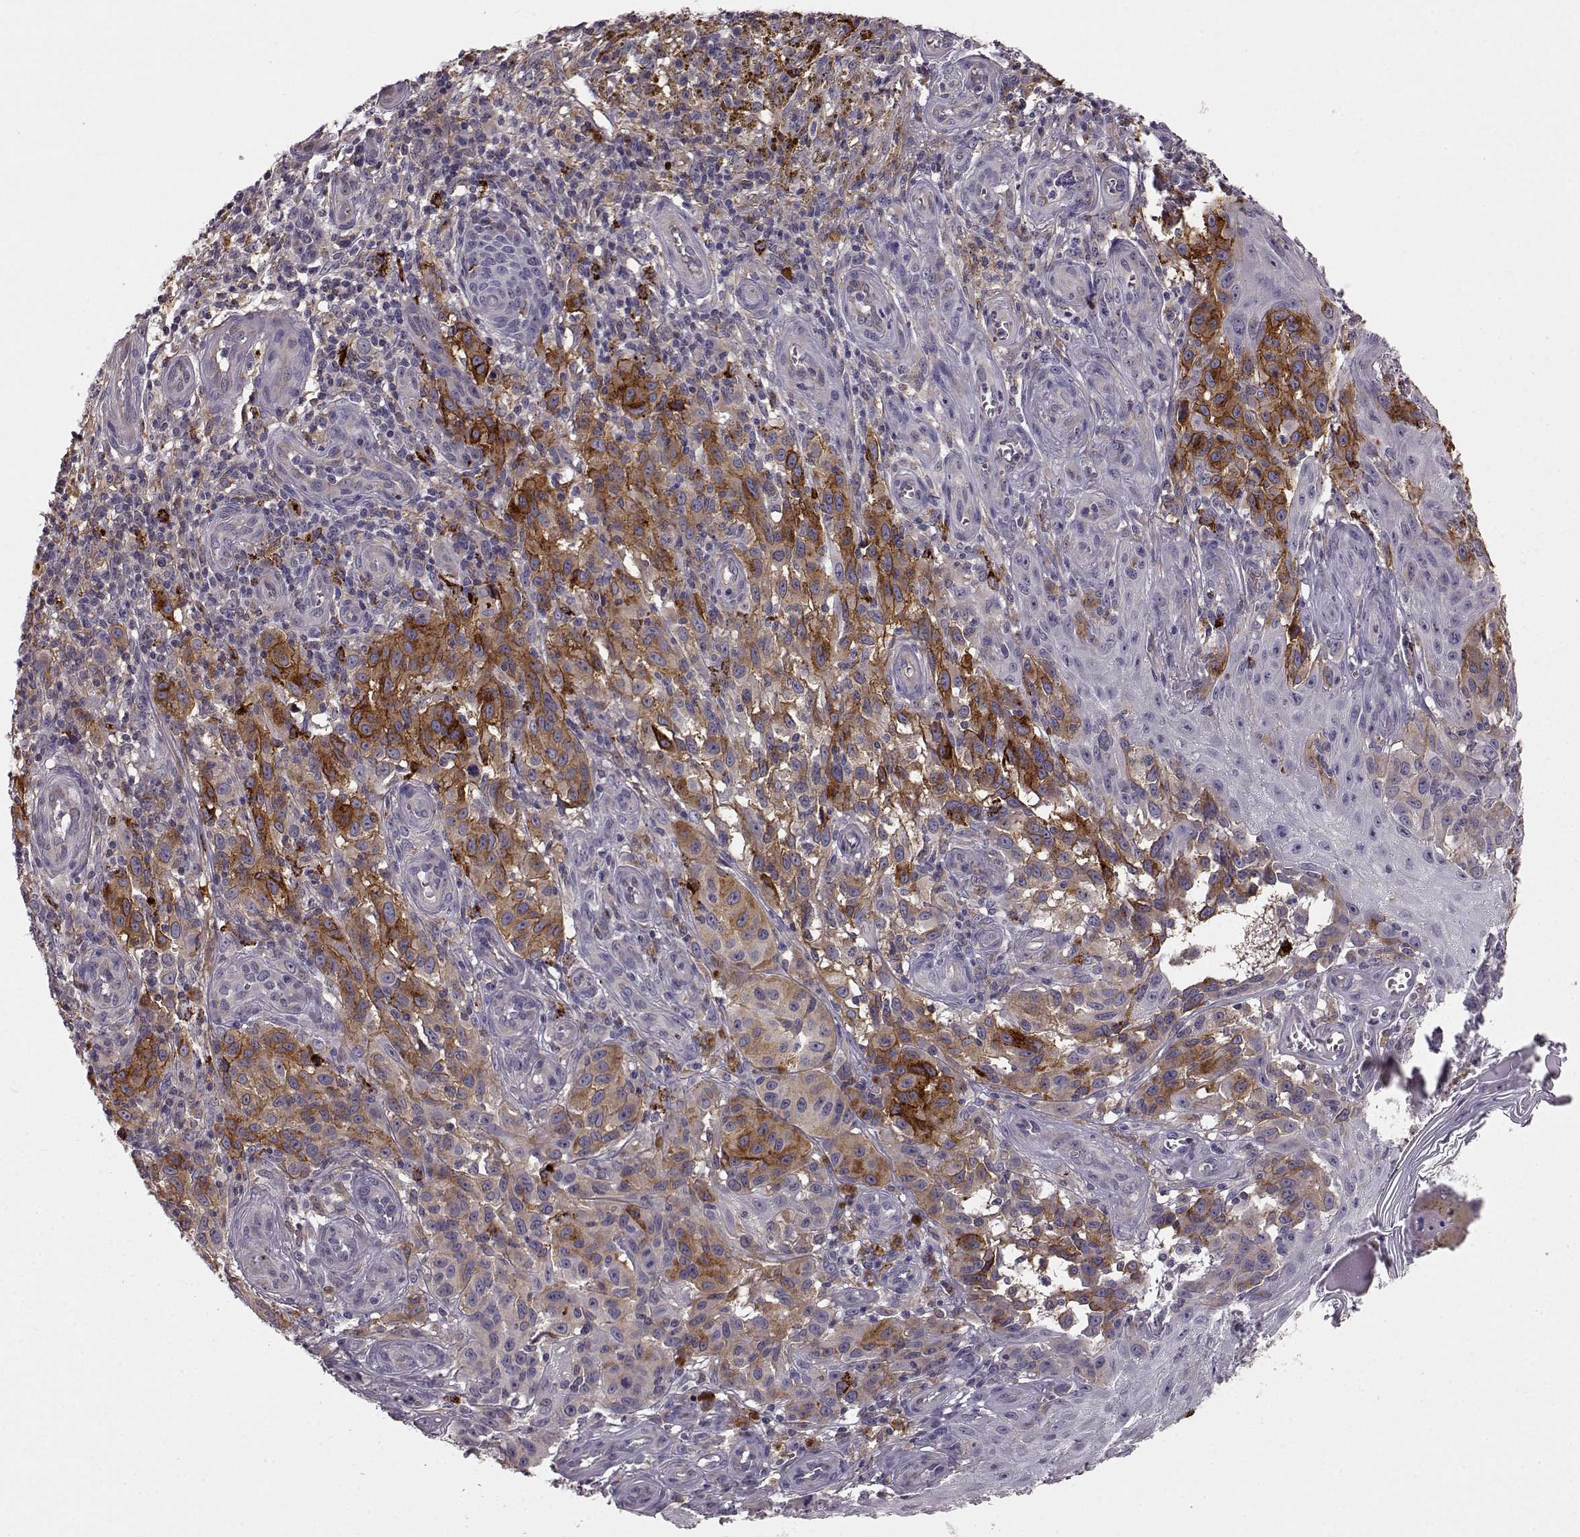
{"staining": {"intensity": "moderate", "quantity": "25%-75%", "location": "cytoplasmic/membranous"}, "tissue": "melanoma", "cell_type": "Tumor cells", "image_type": "cancer", "snomed": [{"axis": "morphology", "description": "Malignant melanoma, NOS"}, {"axis": "topography", "description": "Skin"}], "caption": "Protein analysis of malignant melanoma tissue shows moderate cytoplasmic/membranous expression in about 25%-75% of tumor cells.", "gene": "CCNF", "patient": {"sex": "female", "age": 53}}